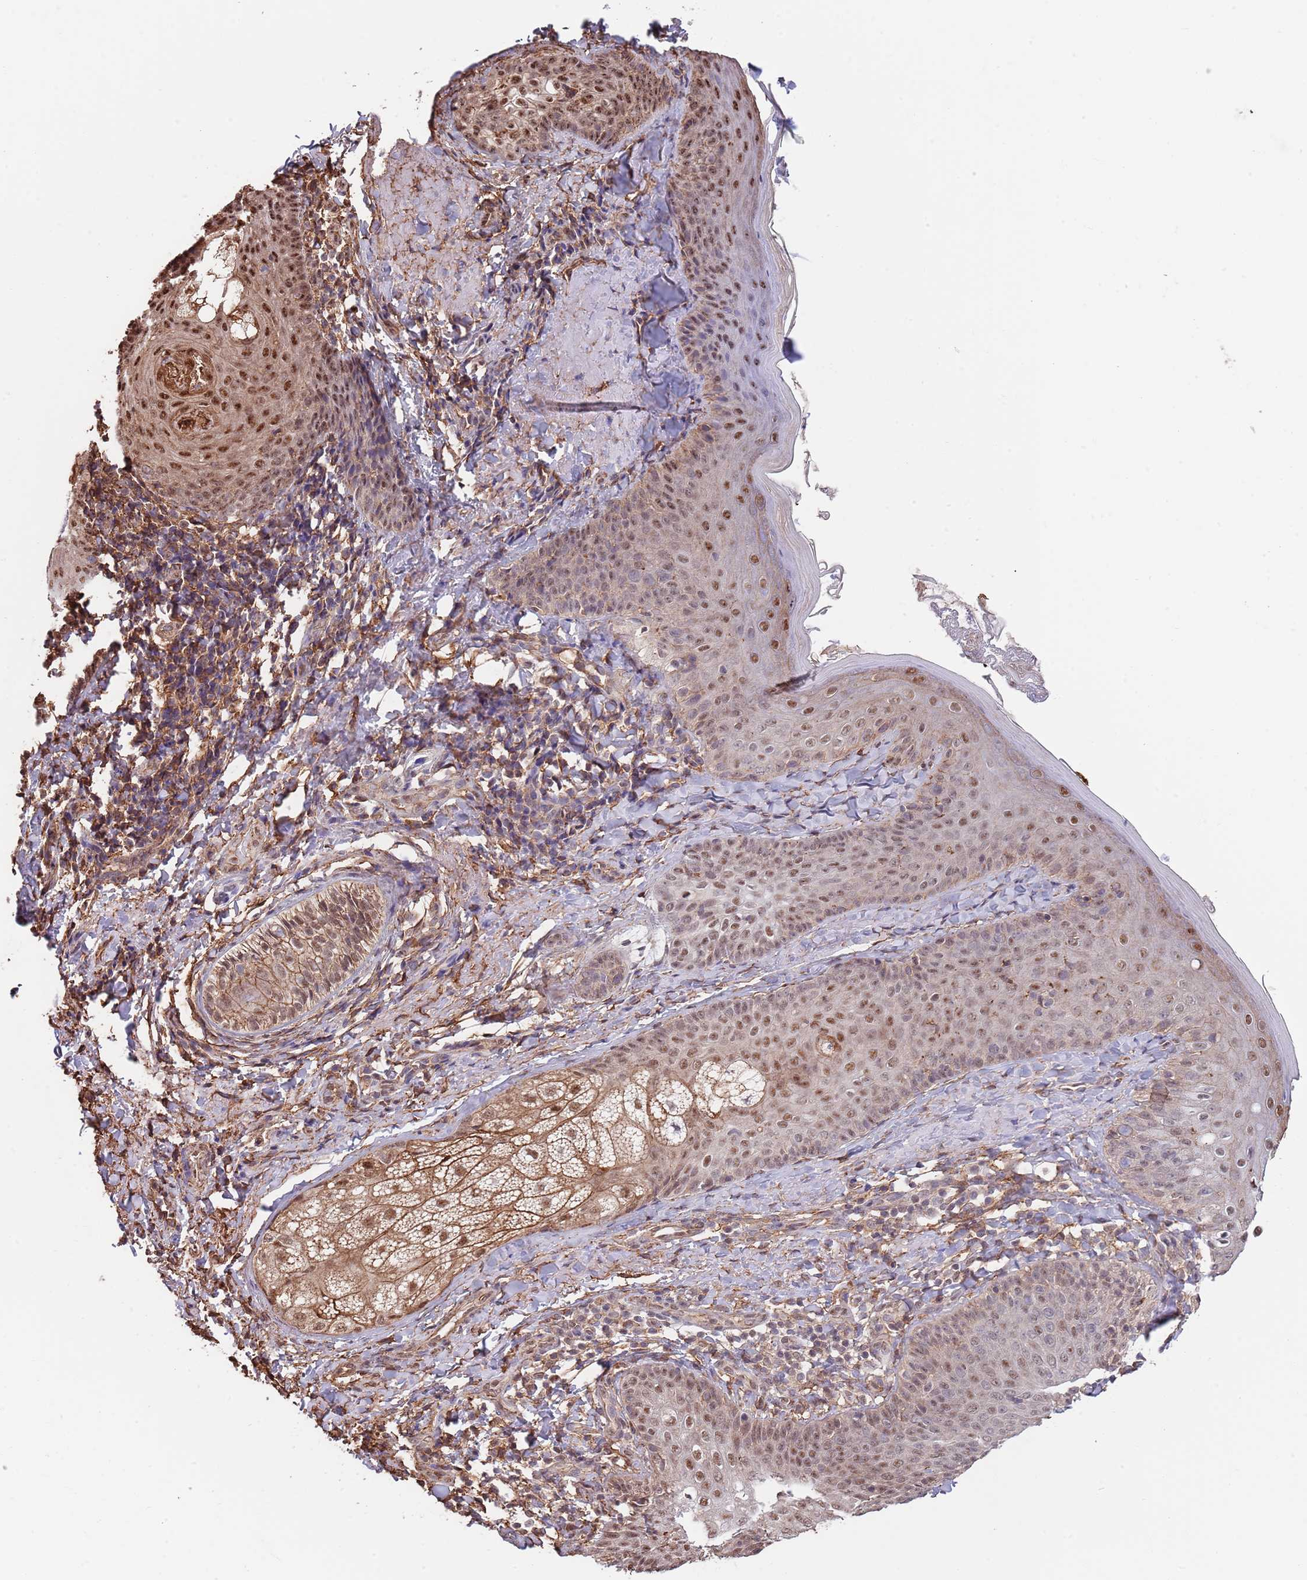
{"staining": {"intensity": "moderate", "quantity": ">75%", "location": "cytoplasmic/membranous,nuclear"}, "tissue": "skin", "cell_type": "Fibroblasts", "image_type": "normal", "snomed": [{"axis": "morphology", "description": "Normal tissue, NOS"}, {"axis": "topography", "description": "Skin"}], "caption": "Fibroblasts demonstrate medium levels of moderate cytoplasmic/membranous,nuclear staining in approximately >75% of cells in benign human skin.", "gene": "BPNT1", "patient": {"sex": "male", "age": 57}}